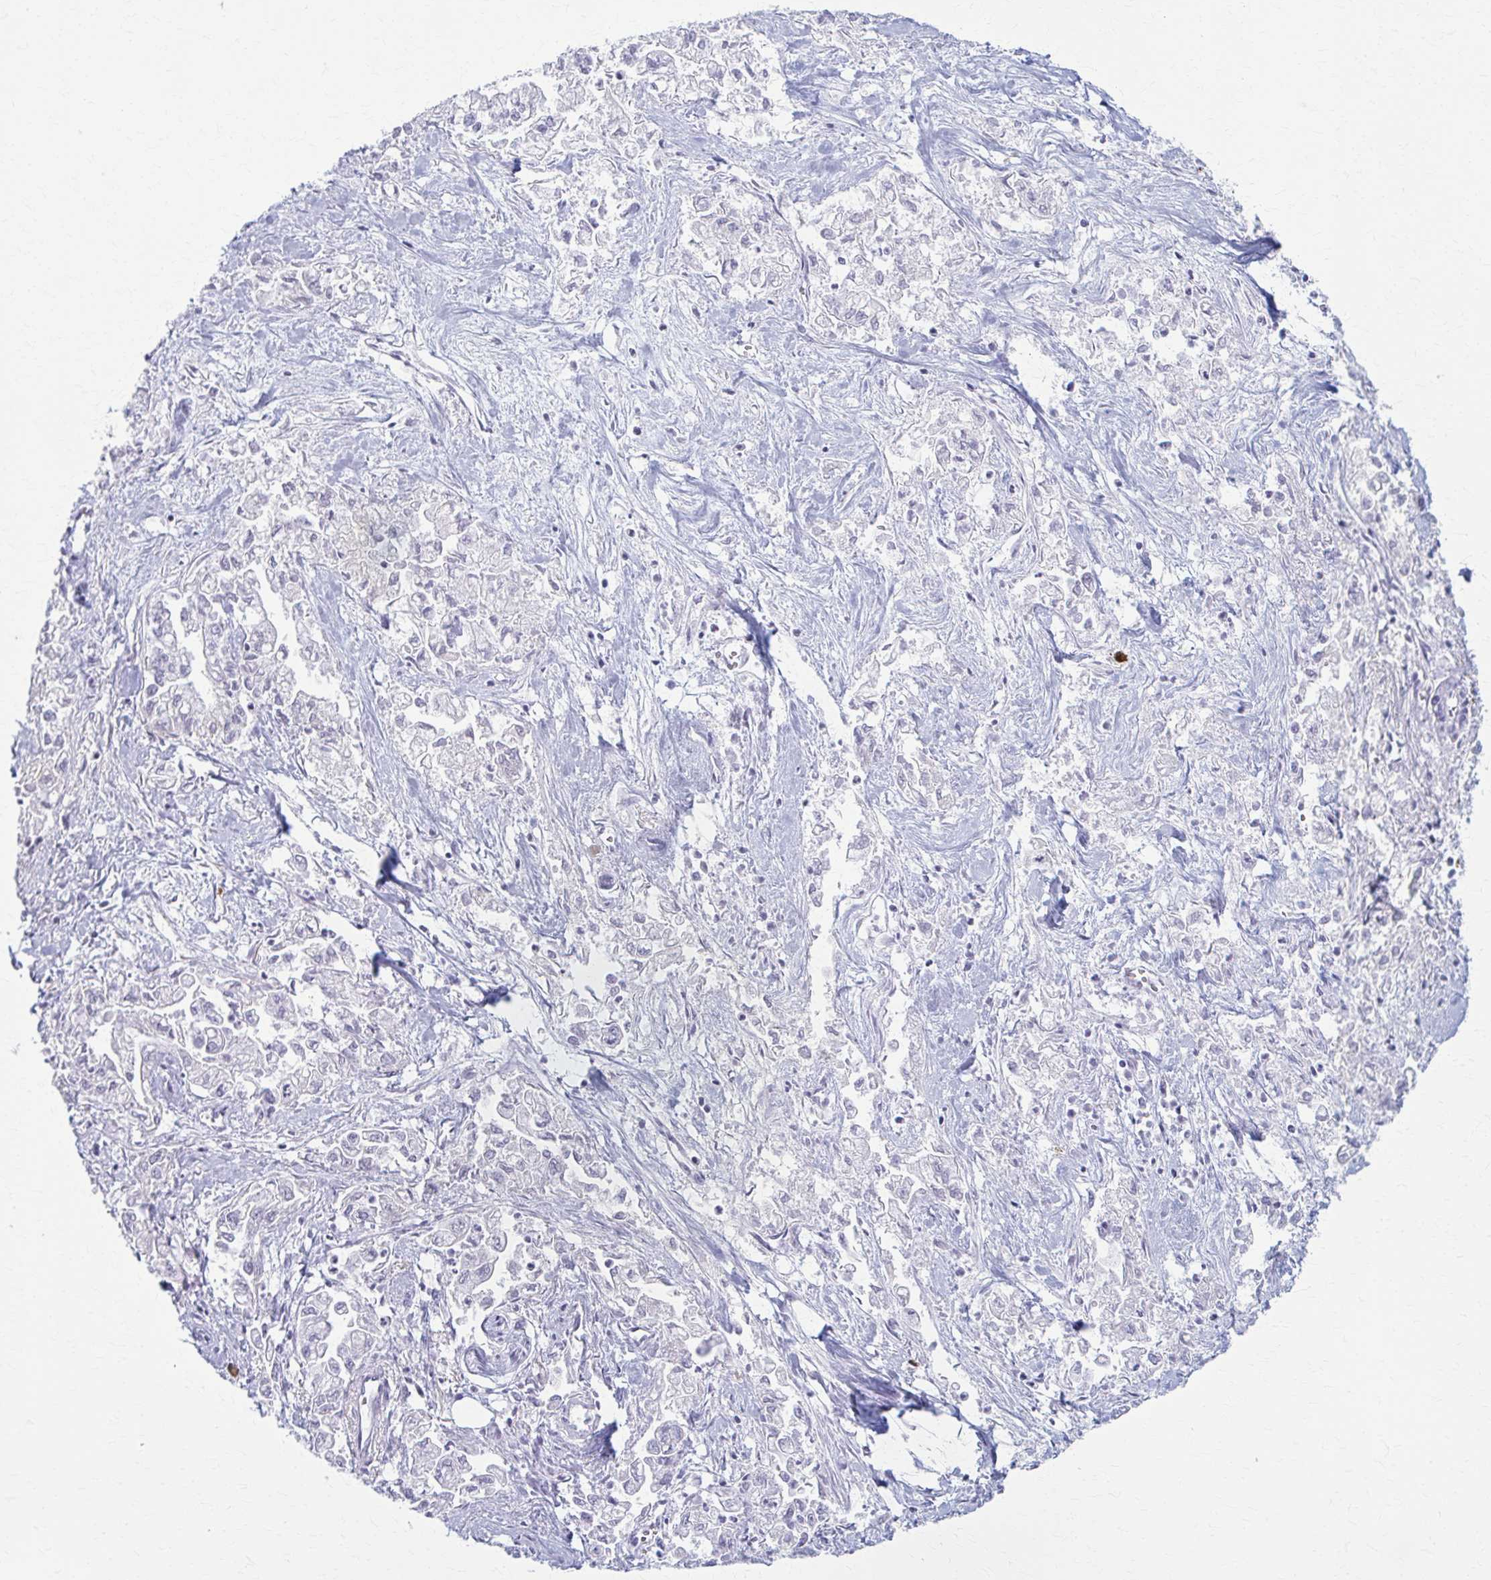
{"staining": {"intensity": "negative", "quantity": "none", "location": "none"}, "tissue": "pancreatic cancer", "cell_type": "Tumor cells", "image_type": "cancer", "snomed": [{"axis": "morphology", "description": "Adenocarcinoma, NOS"}, {"axis": "topography", "description": "Pancreas"}], "caption": "A high-resolution histopathology image shows IHC staining of pancreatic adenocarcinoma, which reveals no significant expression in tumor cells.", "gene": "PRKRA", "patient": {"sex": "male", "age": 72}}